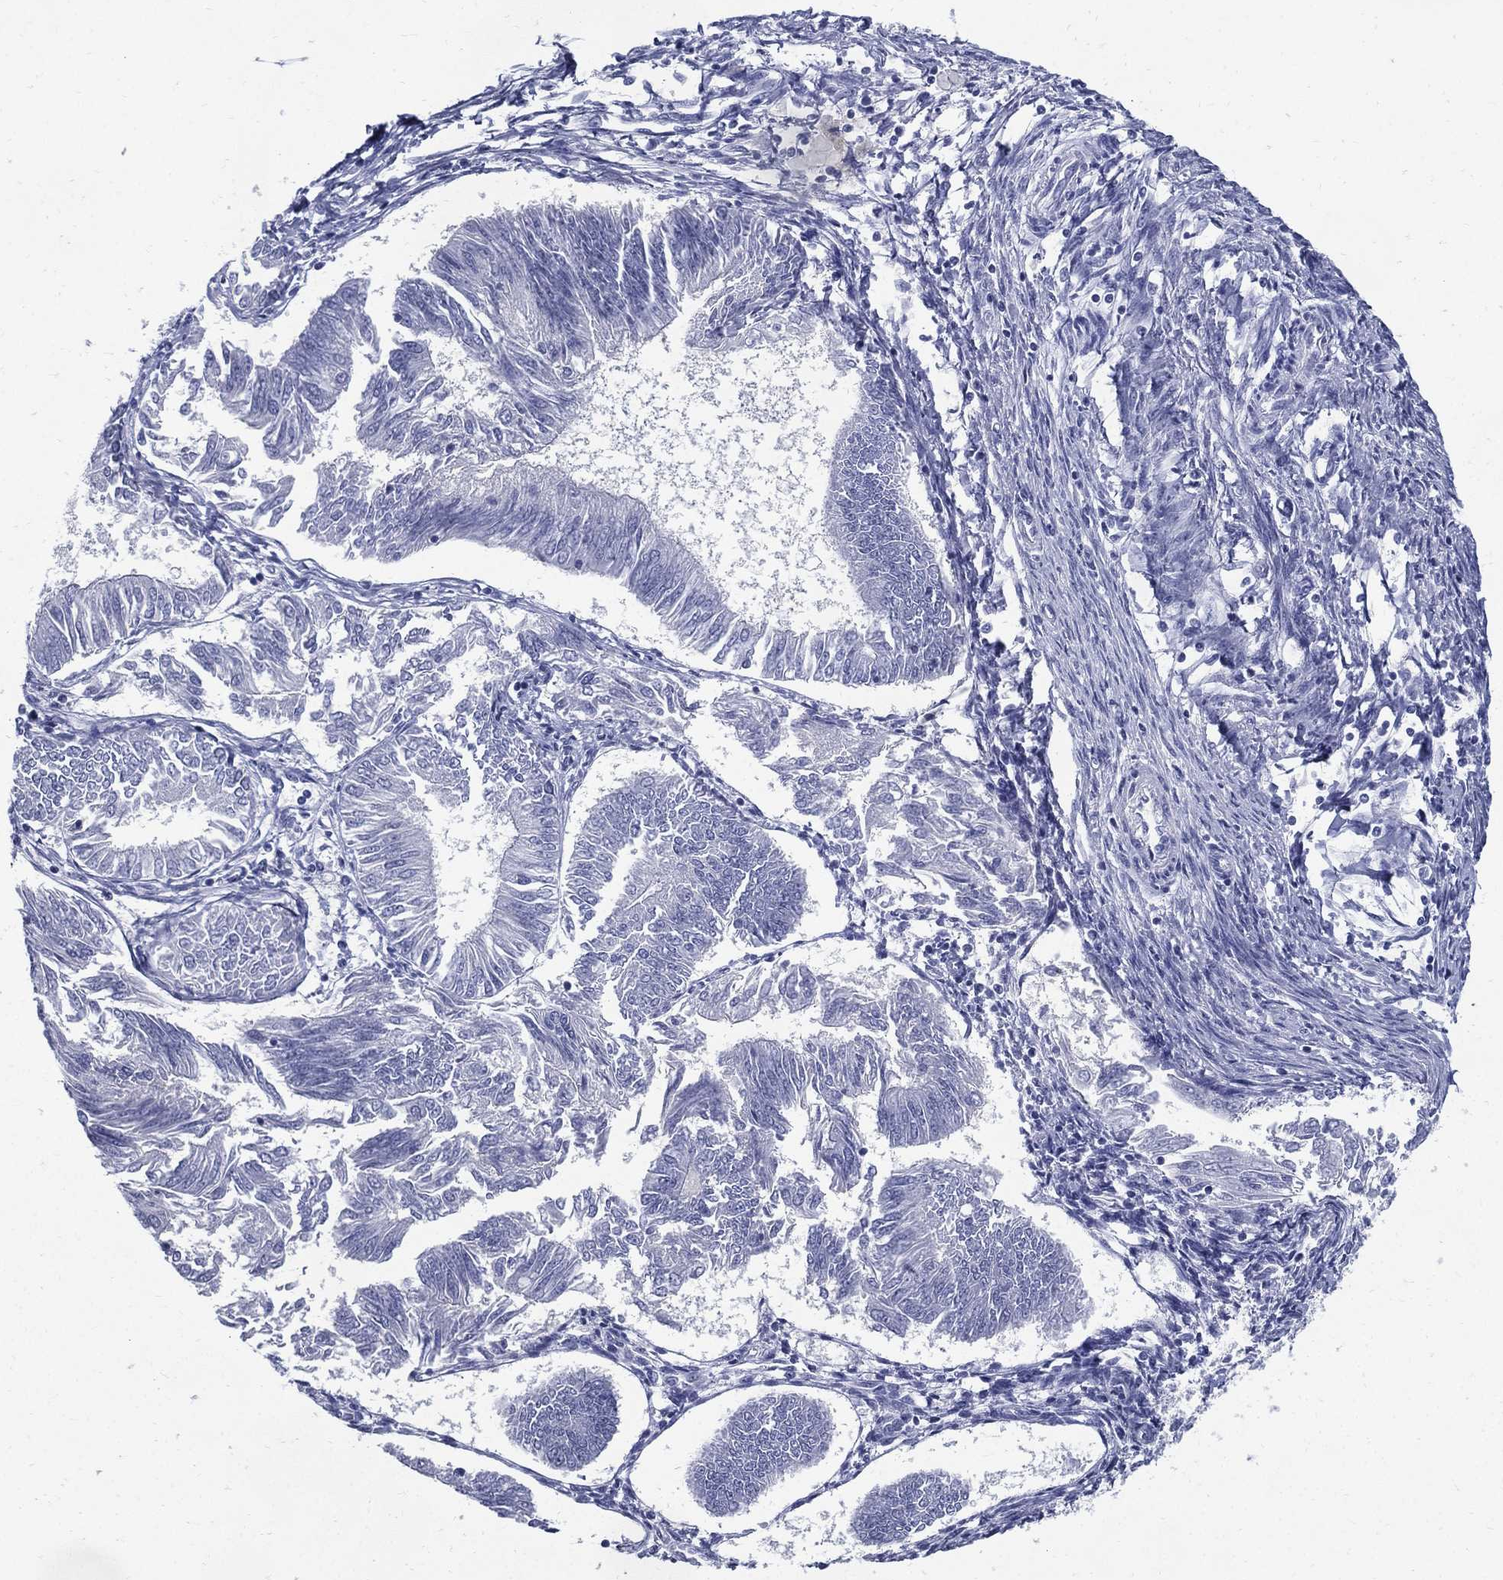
{"staining": {"intensity": "negative", "quantity": "none", "location": "none"}, "tissue": "endometrial cancer", "cell_type": "Tumor cells", "image_type": "cancer", "snomed": [{"axis": "morphology", "description": "Adenocarcinoma, NOS"}, {"axis": "topography", "description": "Endometrium"}], "caption": "DAB immunohistochemical staining of endometrial adenocarcinoma reveals no significant expression in tumor cells.", "gene": "KIF2C", "patient": {"sex": "female", "age": 58}}